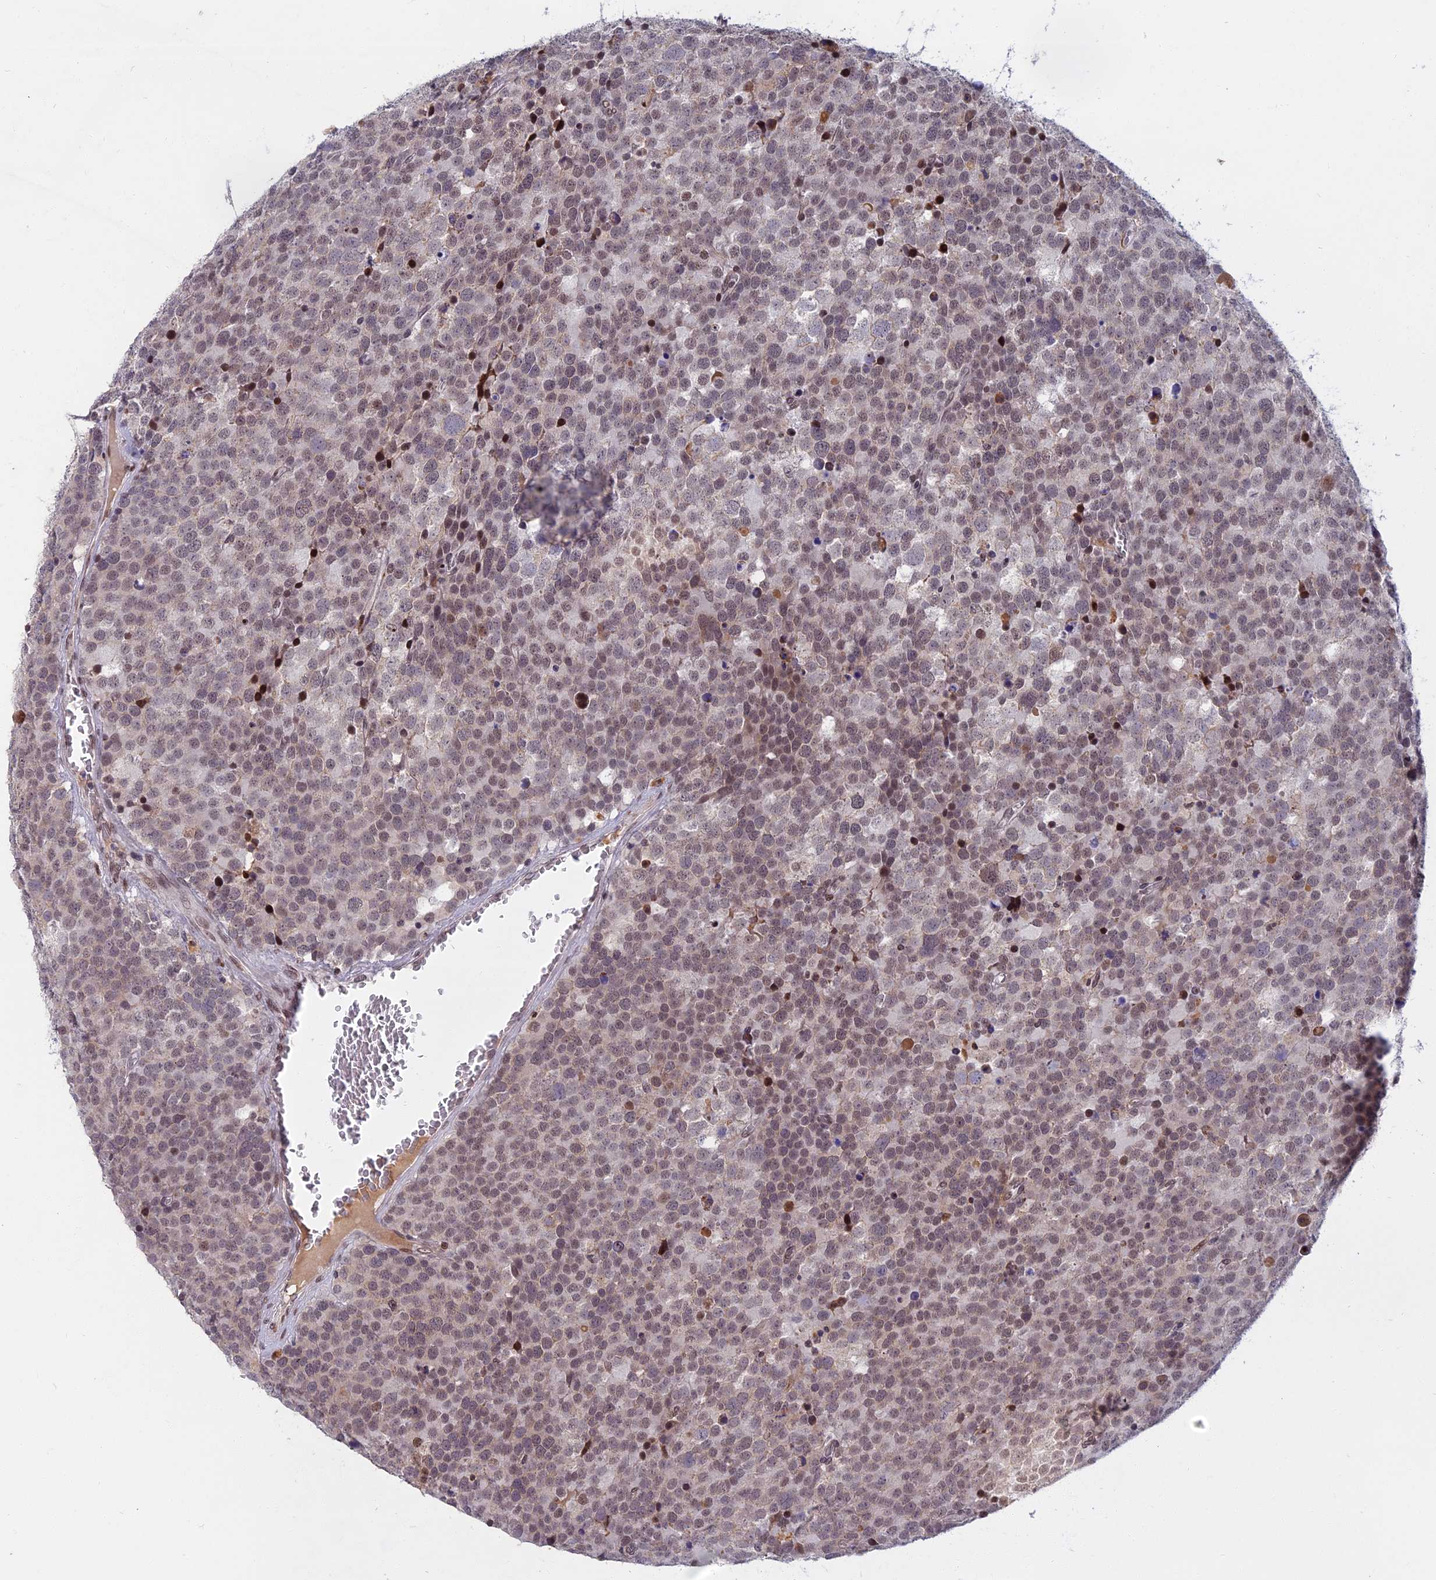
{"staining": {"intensity": "weak", "quantity": "25%-75%", "location": "nuclear"}, "tissue": "testis cancer", "cell_type": "Tumor cells", "image_type": "cancer", "snomed": [{"axis": "morphology", "description": "Seminoma, NOS"}, {"axis": "topography", "description": "Testis"}], "caption": "Testis cancer stained with a protein marker displays weak staining in tumor cells.", "gene": "CDC7", "patient": {"sex": "male", "age": 71}}